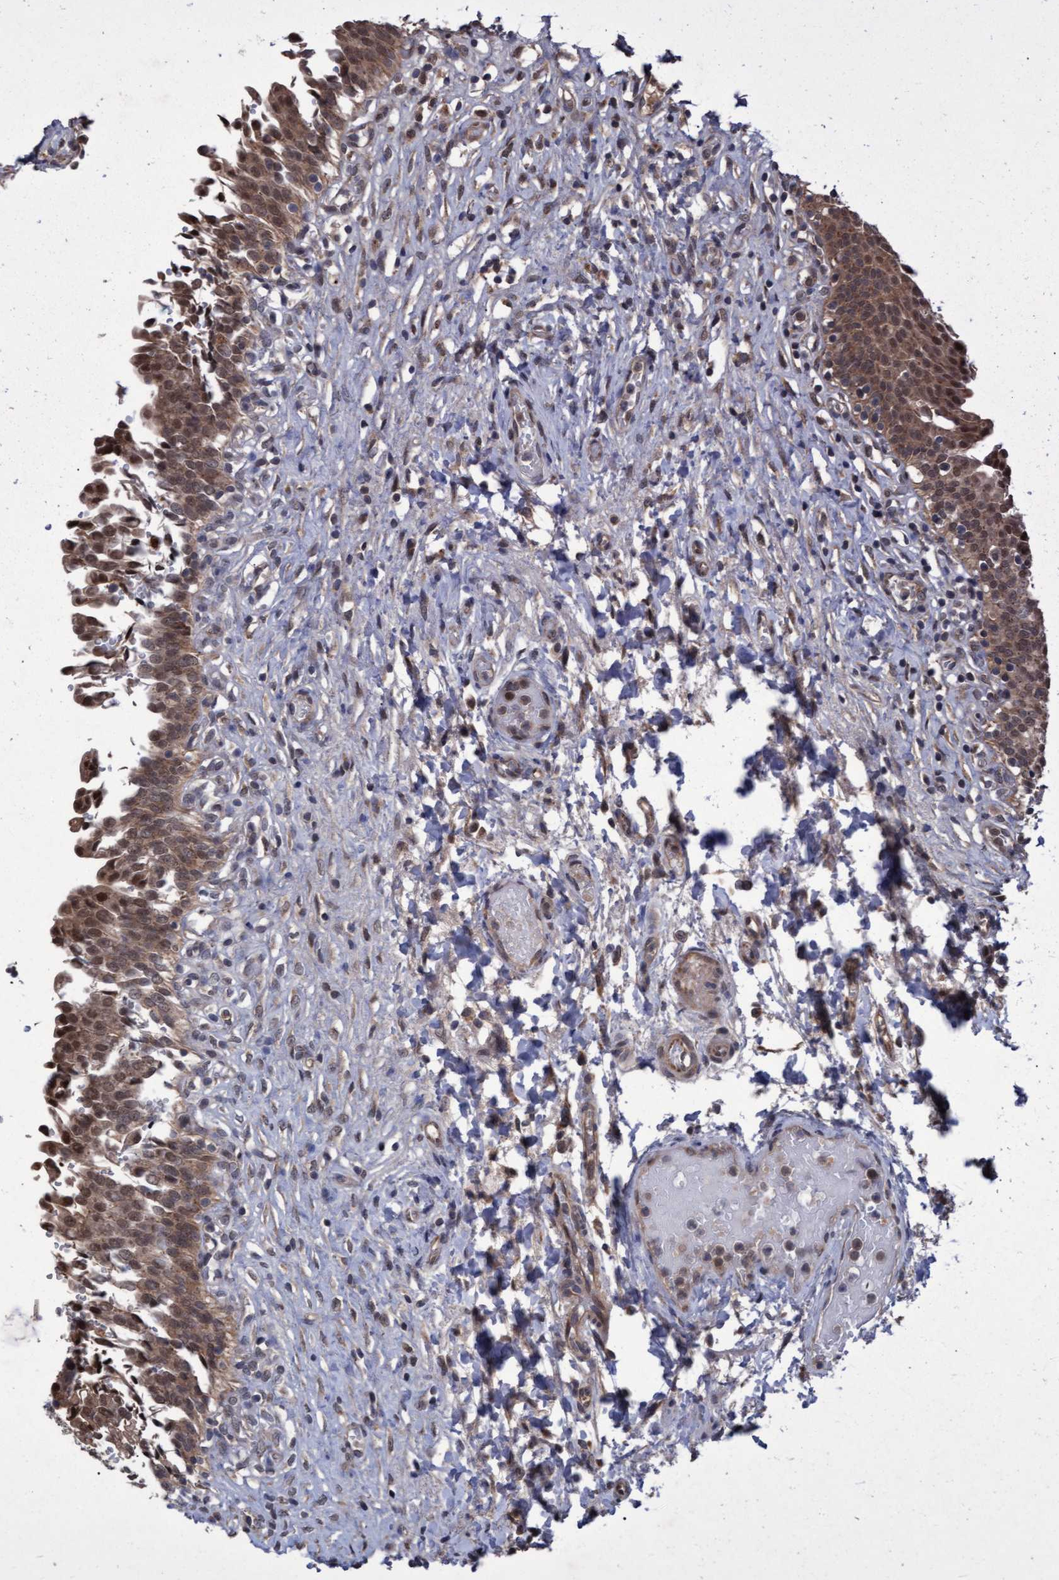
{"staining": {"intensity": "strong", "quantity": ">75%", "location": "cytoplasmic/membranous,nuclear"}, "tissue": "urinary bladder", "cell_type": "Urothelial cells", "image_type": "normal", "snomed": [{"axis": "morphology", "description": "Urothelial carcinoma, High grade"}, {"axis": "topography", "description": "Urinary bladder"}], "caption": "Protein staining displays strong cytoplasmic/membranous,nuclear expression in approximately >75% of urothelial cells in unremarkable urinary bladder.", "gene": "PSMB6", "patient": {"sex": "male", "age": 46}}